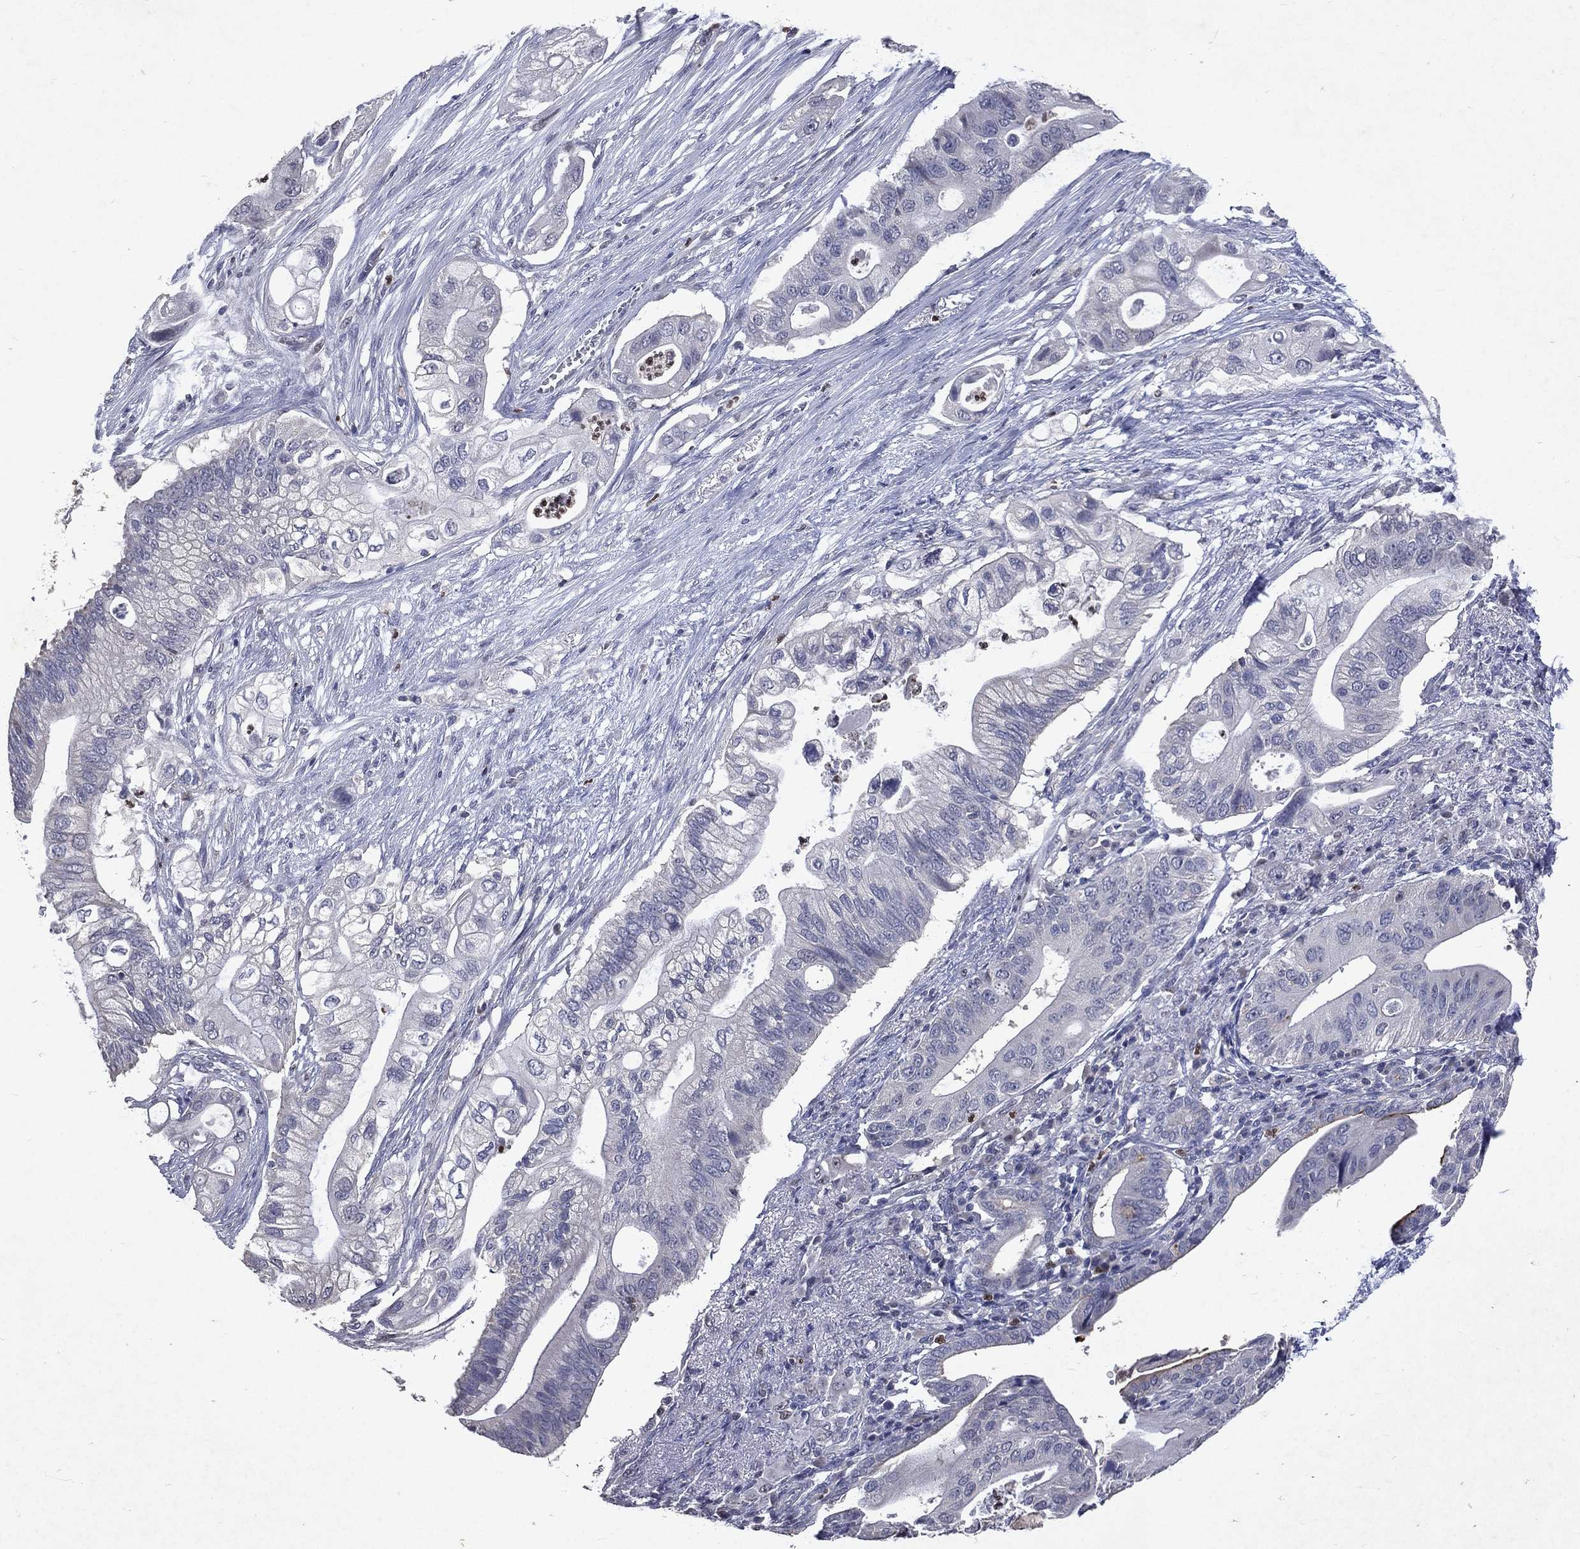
{"staining": {"intensity": "negative", "quantity": "none", "location": "none"}, "tissue": "pancreatic cancer", "cell_type": "Tumor cells", "image_type": "cancer", "snomed": [{"axis": "morphology", "description": "Adenocarcinoma, NOS"}, {"axis": "topography", "description": "Pancreas"}], "caption": "An immunohistochemistry (IHC) micrograph of pancreatic adenocarcinoma is shown. There is no staining in tumor cells of pancreatic adenocarcinoma.", "gene": "SLC34A2", "patient": {"sex": "female", "age": 72}}